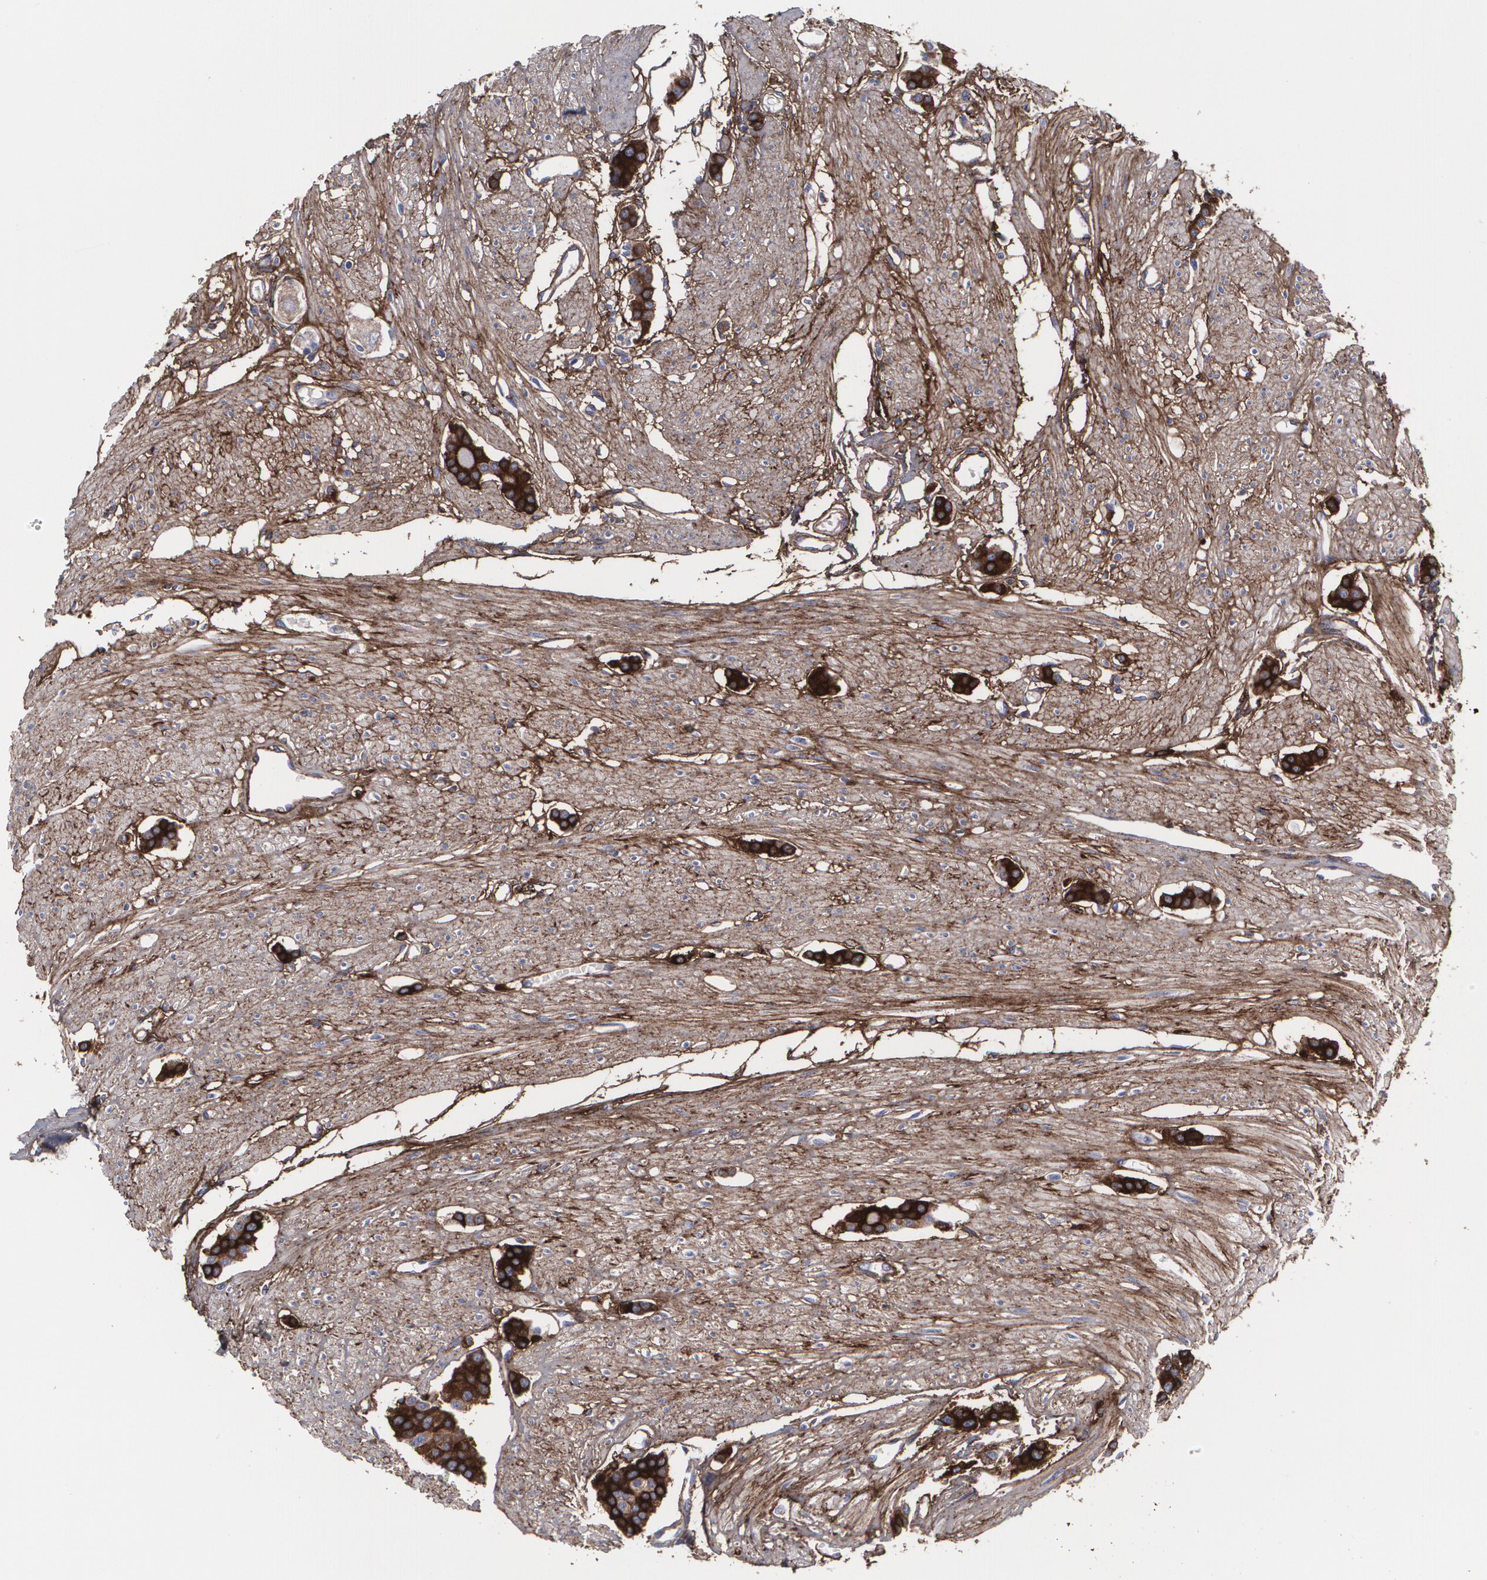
{"staining": {"intensity": "strong", "quantity": ">75%", "location": "cytoplasmic/membranous"}, "tissue": "carcinoid", "cell_type": "Tumor cells", "image_type": "cancer", "snomed": [{"axis": "morphology", "description": "Carcinoid, malignant, NOS"}, {"axis": "topography", "description": "Small intestine"}], "caption": "Immunohistochemistry (IHC) (DAB (3,3'-diaminobenzidine)) staining of carcinoid shows strong cytoplasmic/membranous protein expression in about >75% of tumor cells.", "gene": "FBLN1", "patient": {"sex": "male", "age": 60}}